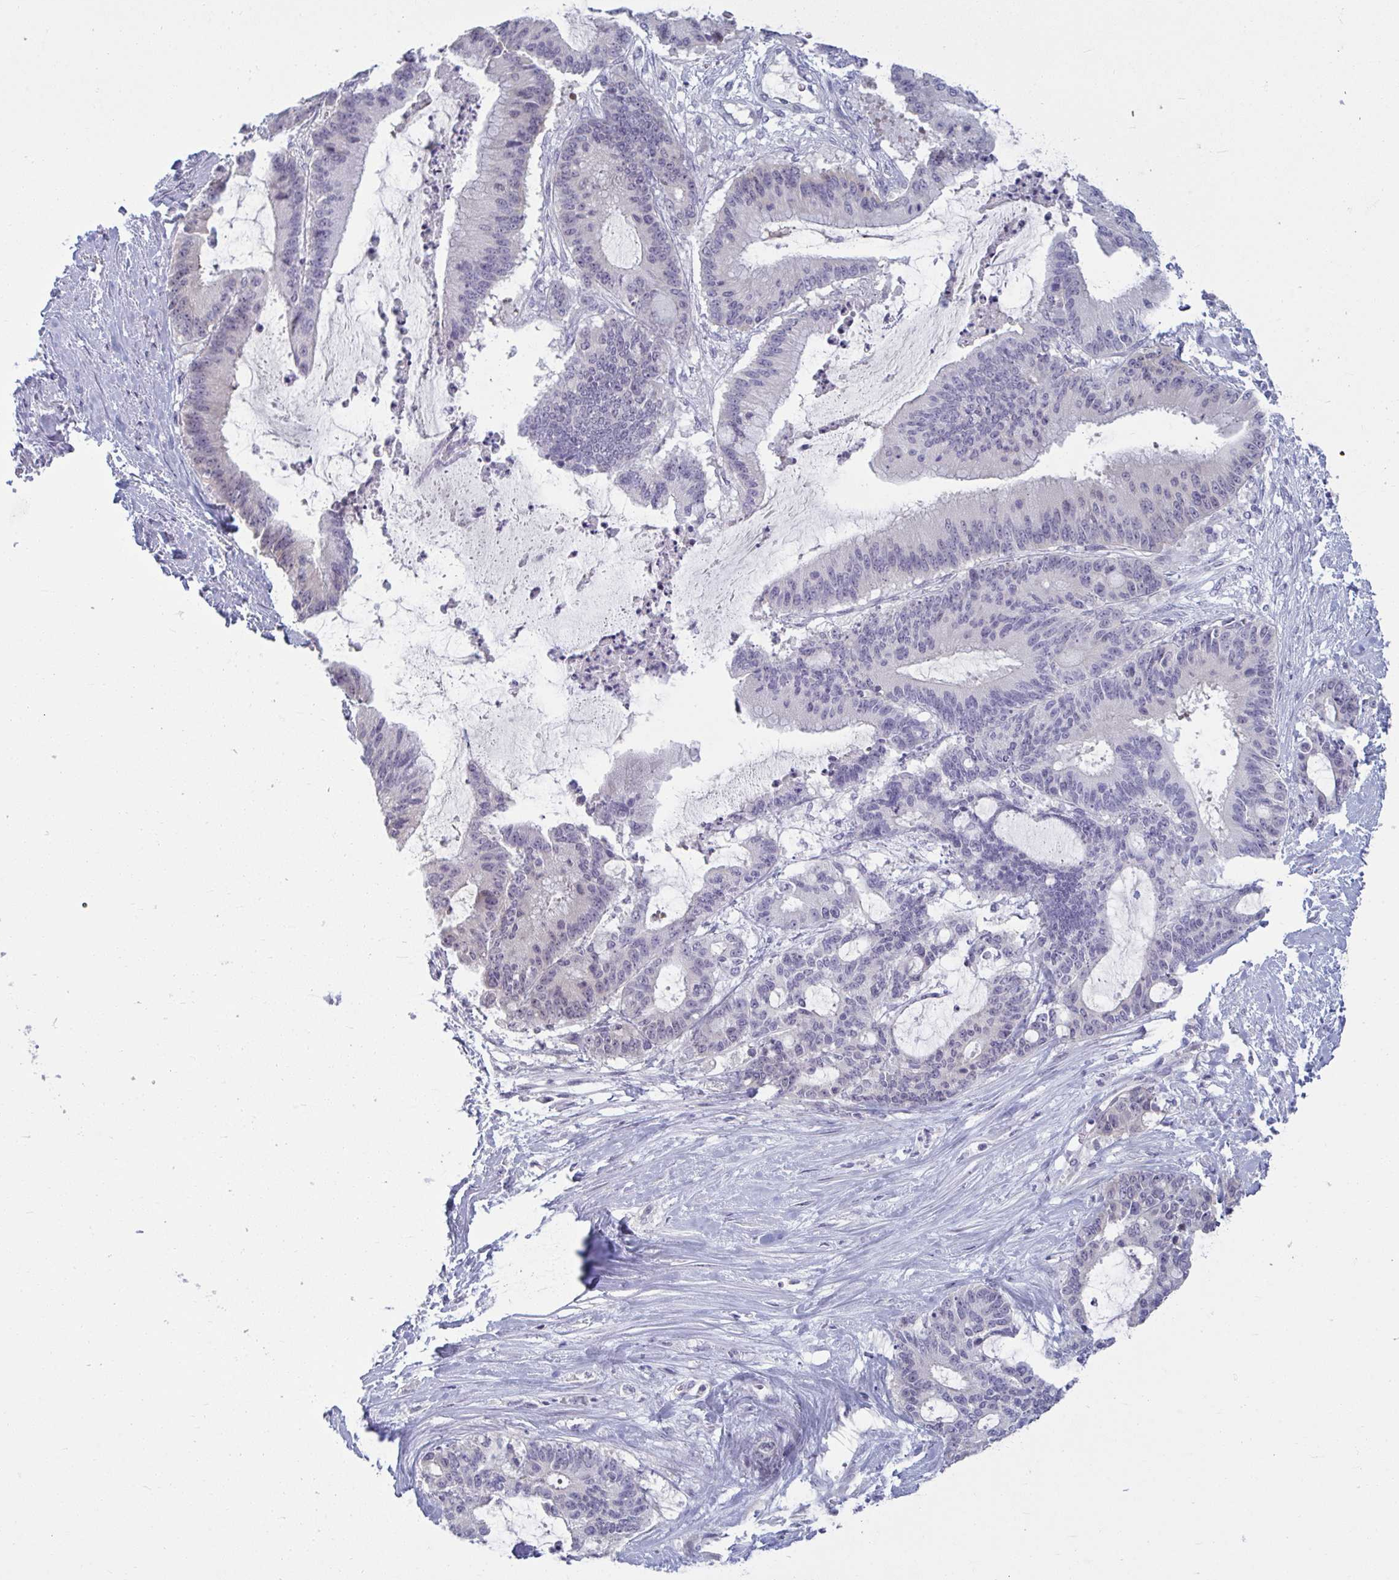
{"staining": {"intensity": "negative", "quantity": "none", "location": "none"}, "tissue": "liver cancer", "cell_type": "Tumor cells", "image_type": "cancer", "snomed": [{"axis": "morphology", "description": "Normal tissue, NOS"}, {"axis": "morphology", "description": "Cholangiocarcinoma"}, {"axis": "topography", "description": "Liver"}, {"axis": "topography", "description": "Peripheral nerve tissue"}], "caption": "Liver cancer was stained to show a protein in brown. There is no significant expression in tumor cells.", "gene": "RNASEH1", "patient": {"sex": "female", "age": 73}}